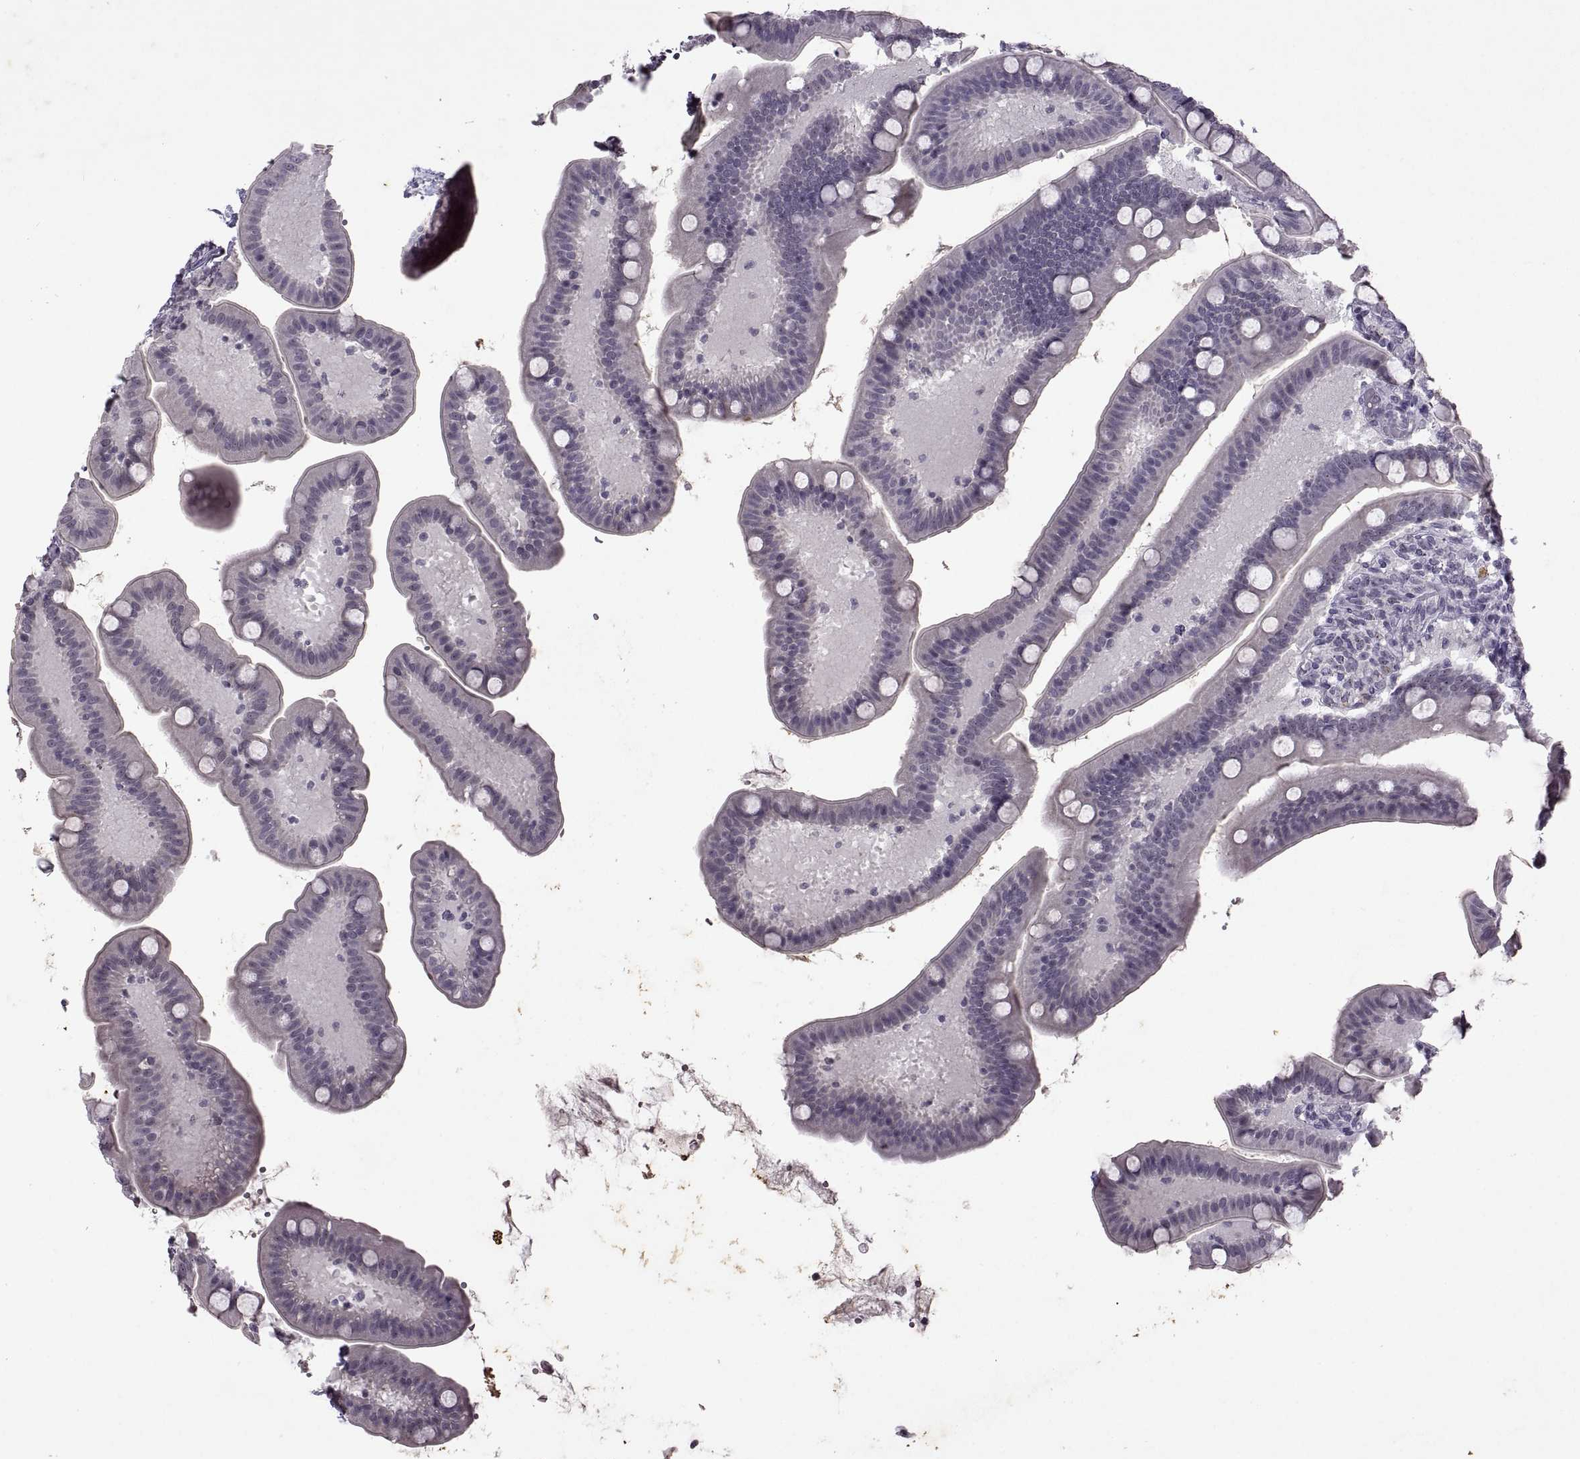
{"staining": {"intensity": "weak", "quantity": "<25%", "location": "nuclear"}, "tissue": "small intestine", "cell_type": "Glandular cells", "image_type": "normal", "snomed": [{"axis": "morphology", "description": "Normal tissue, NOS"}, {"axis": "topography", "description": "Small intestine"}], "caption": "Human small intestine stained for a protein using immunohistochemistry (IHC) demonstrates no expression in glandular cells.", "gene": "SINHCAF", "patient": {"sex": "male", "age": 66}}